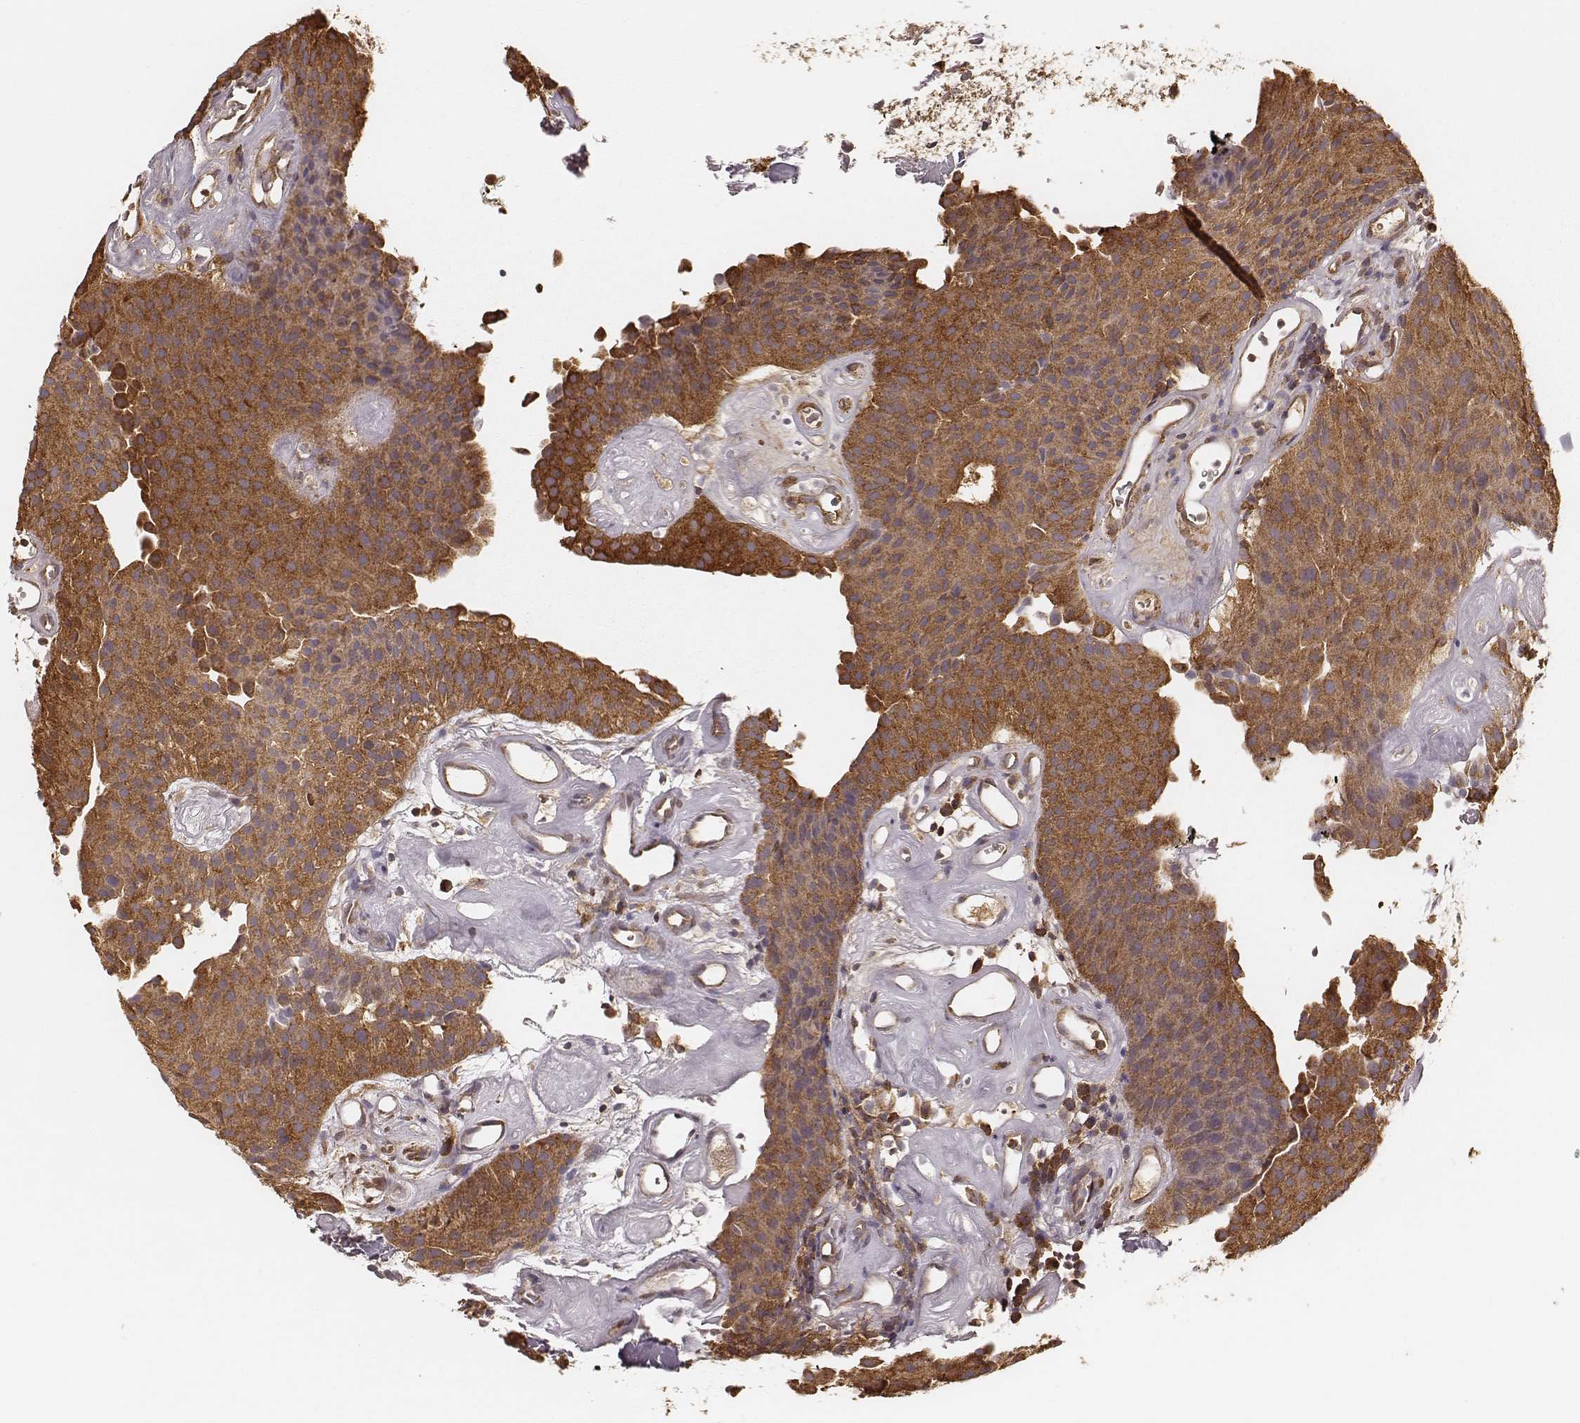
{"staining": {"intensity": "strong", "quantity": ">75%", "location": "cytoplasmic/membranous"}, "tissue": "urothelial cancer", "cell_type": "Tumor cells", "image_type": "cancer", "snomed": [{"axis": "morphology", "description": "Urothelial carcinoma, Low grade"}, {"axis": "topography", "description": "Urinary bladder"}], "caption": "Immunohistochemical staining of human urothelial cancer displays strong cytoplasmic/membranous protein positivity in approximately >75% of tumor cells.", "gene": "CARS1", "patient": {"sex": "female", "age": 87}}